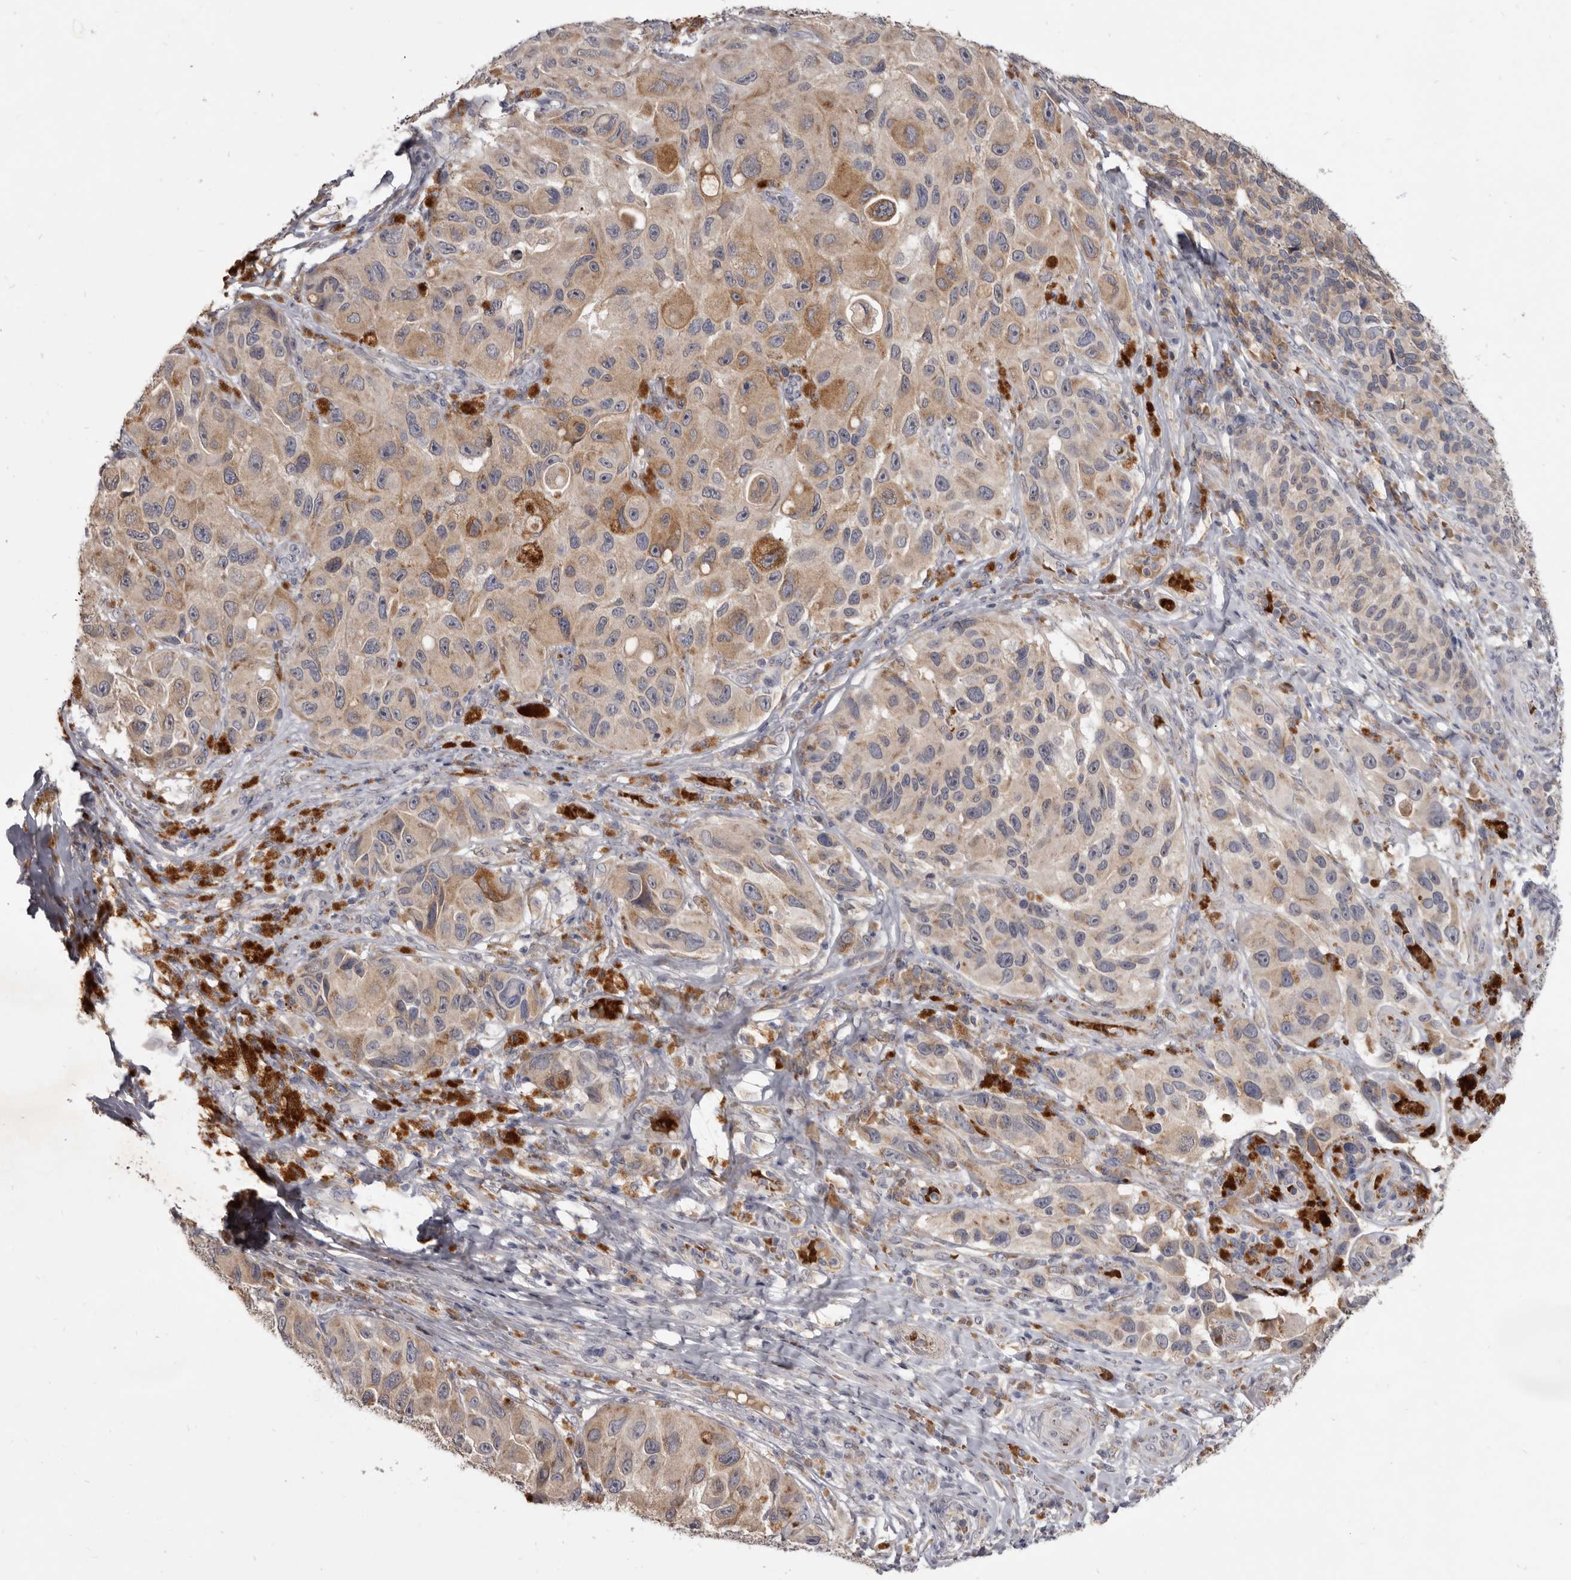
{"staining": {"intensity": "weak", "quantity": ">75%", "location": "cytoplasmic/membranous"}, "tissue": "melanoma", "cell_type": "Tumor cells", "image_type": "cancer", "snomed": [{"axis": "morphology", "description": "Malignant melanoma, NOS"}, {"axis": "topography", "description": "Skin"}], "caption": "DAB immunohistochemical staining of malignant melanoma displays weak cytoplasmic/membranous protein staining in approximately >75% of tumor cells.", "gene": "NENF", "patient": {"sex": "female", "age": 73}}